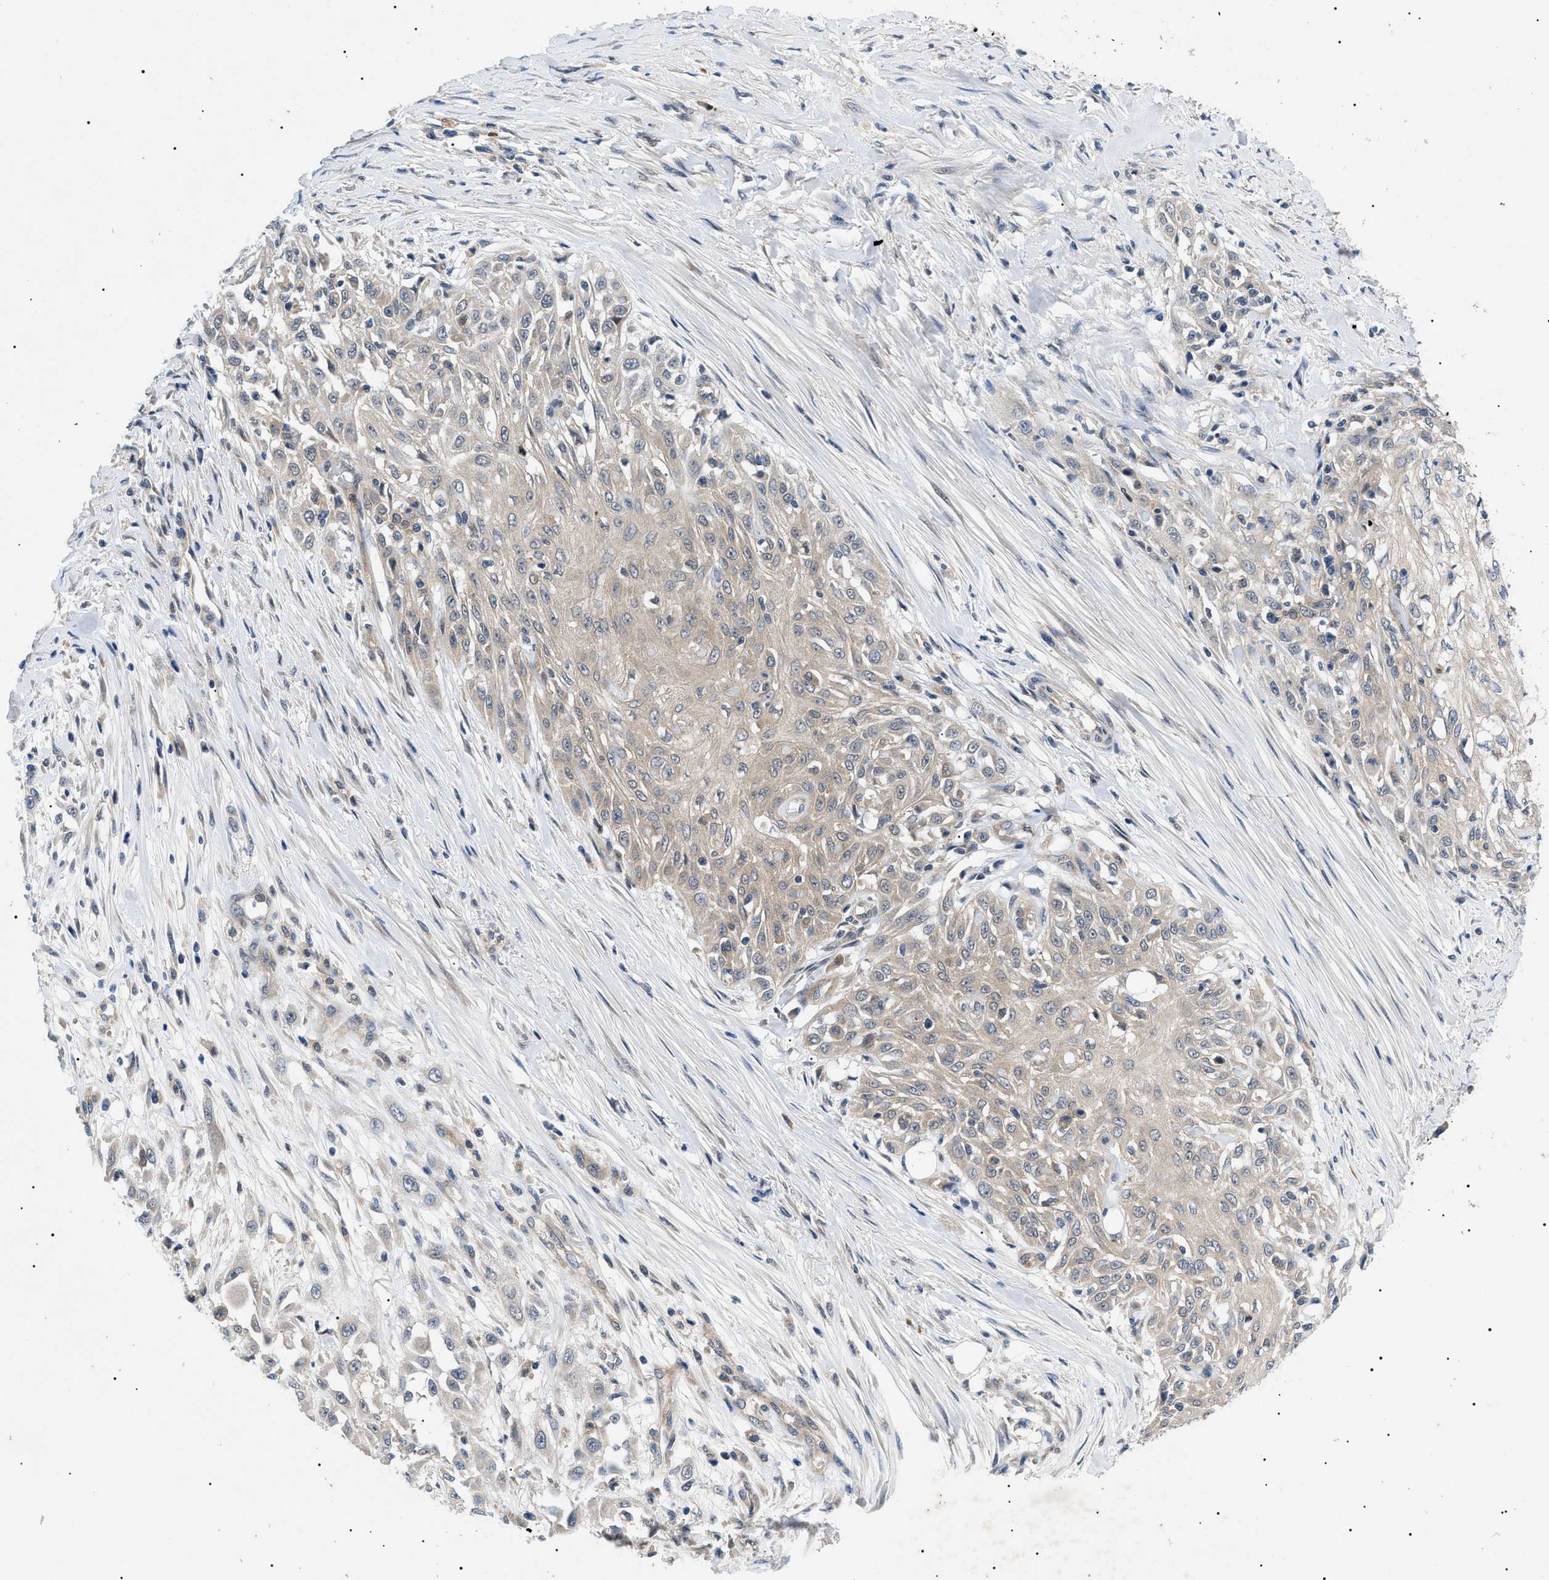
{"staining": {"intensity": "weak", "quantity": ">75%", "location": "cytoplasmic/membranous"}, "tissue": "skin cancer", "cell_type": "Tumor cells", "image_type": "cancer", "snomed": [{"axis": "morphology", "description": "Squamous cell carcinoma, NOS"}, {"axis": "morphology", "description": "Squamous cell carcinoma, metastatic, NOS"}, {"axis": "topography", "description": "Skin"}, {"axis": "topography", "description": "Lymph node"}], "caption": "The micrograph reveals a brown stain indicating the presence of a protein in the cytoplasmic/membranous of tumor cells in squamous cell carcinoma (skin).", "gene": "RIPK1", "patient": {"sex": "male", "age": 75}}